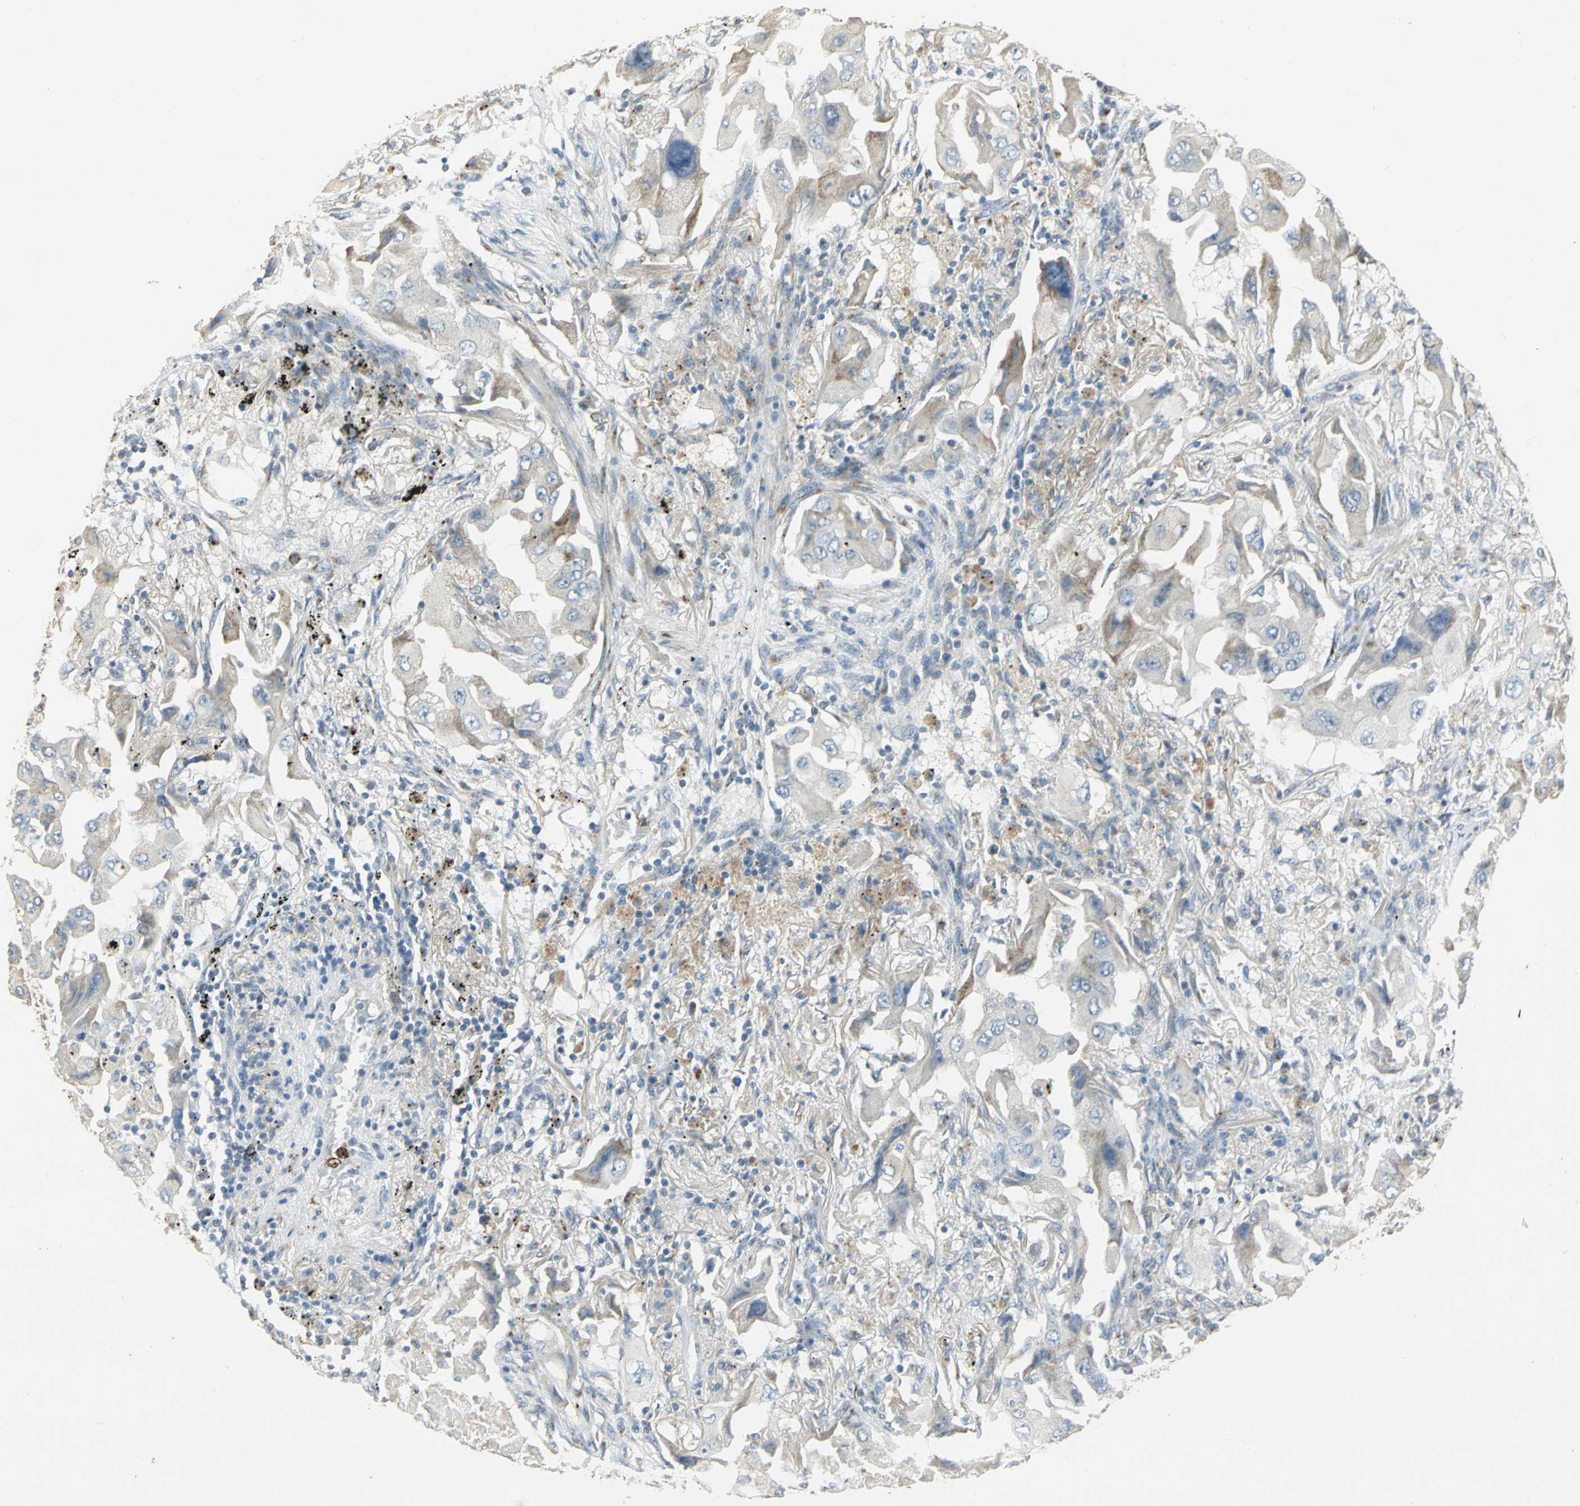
{"staining": {"intensity": "weak", "quantity": "<25%", "location": "cytoplasmic/membranous"}, "tissue": "lung cancer", "cell_type": "Tumor cells", "image_type": "cancer", "snomed": [{"axis": "morphology", "description": "Adenocarcinoma, NOS"}, {"axis": "topography", "description": "Lung"}], "caption": "This photomicrograph is of lung cancer stained with immunohistochemistry (IHC) to label a protein in brown with the nuclei are counter-stained blue. There is no expression in tumor cells.", "gene": "TM9SF2", "patient": {"sex": "female", "age": 65}}